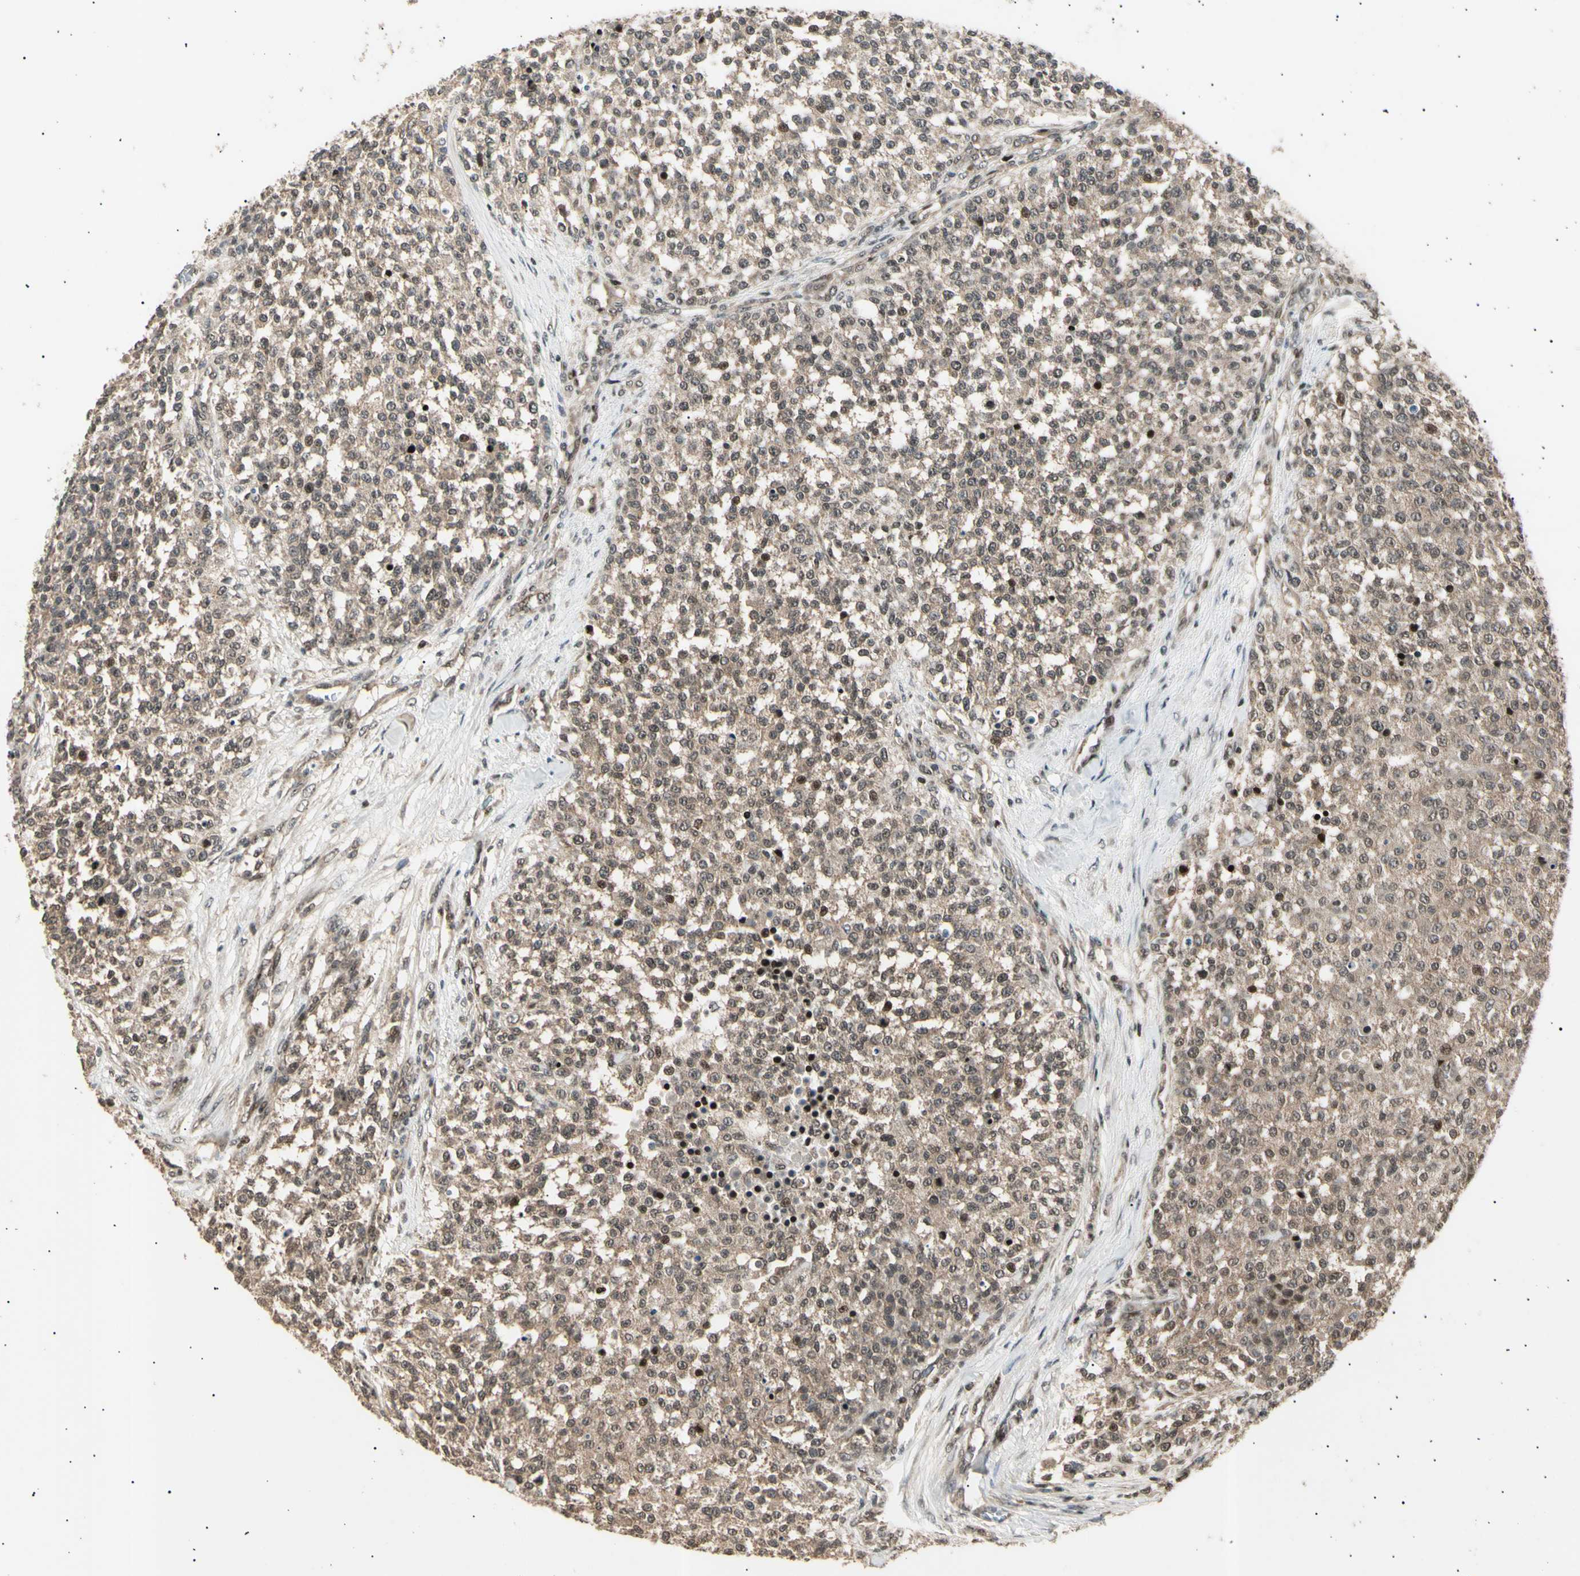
{"staining": {"intensity": "weak", "quantity": ">75%", "location": "cytoplasmic/membranous,nuclear"}, "tissue": "testis cancer", "cell_type": "Tumor cells", "image_type": "cancer", "snomed": [{"axis": "morphology", "description": "Seminoma, NOS"}, {"axis": "topography", "description": "Testis"}], "caption": "Immunohistochemical staining of testis cancer (seminoma) exhibits weak cytoplasmic/membranous and nuclear protein positivity in about >75% of tumor cells.", "gene": "NUAK2", "patient": {"sex": "male", "age": 59}}